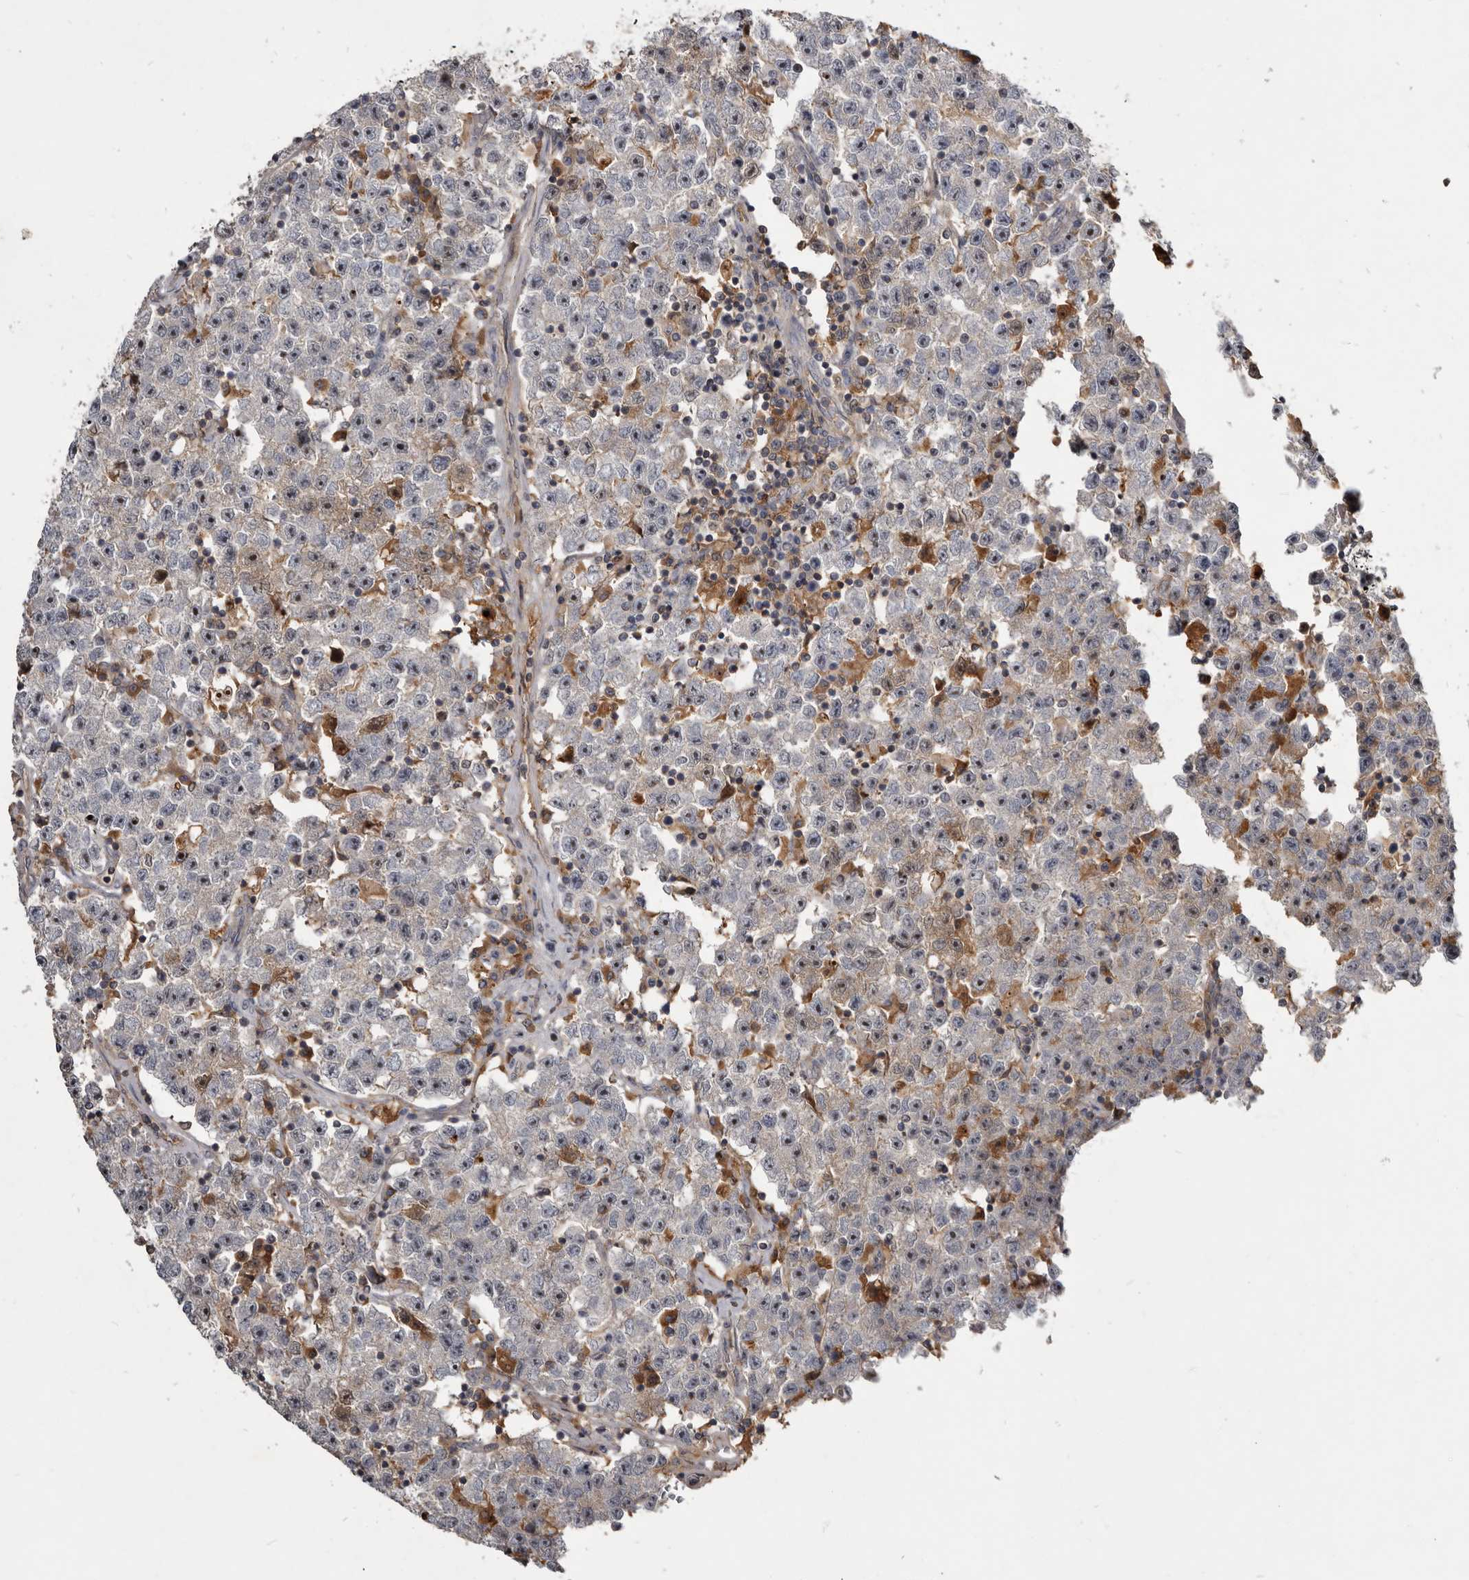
{"staining": {"intensity": "weak", "quantity": "<25%", "location": "cytoplasmic/membranous,nuclear"}, "tissue": "testis cancer", "cell_type": "Tumor cells", "image_type": "cancer", "snomed": [{"axis": "morphology", "description": "Seminoma, NOS"}, {"axis": "topography", "description": "Testis"}], "caption": "High magnification brightfield microscopy of seminoma (testis) stained with DAB (brown) and counterstained with hematoxylin (blue): tumor cells show no significant staining. The staining is performed using DAB (3,3'-diaminobenzidine) brown chromogen with nuclei counter-stained in using hematoxylin.", "gene": "TTC39A", "patient": {"sex": "male", "age": 22}}